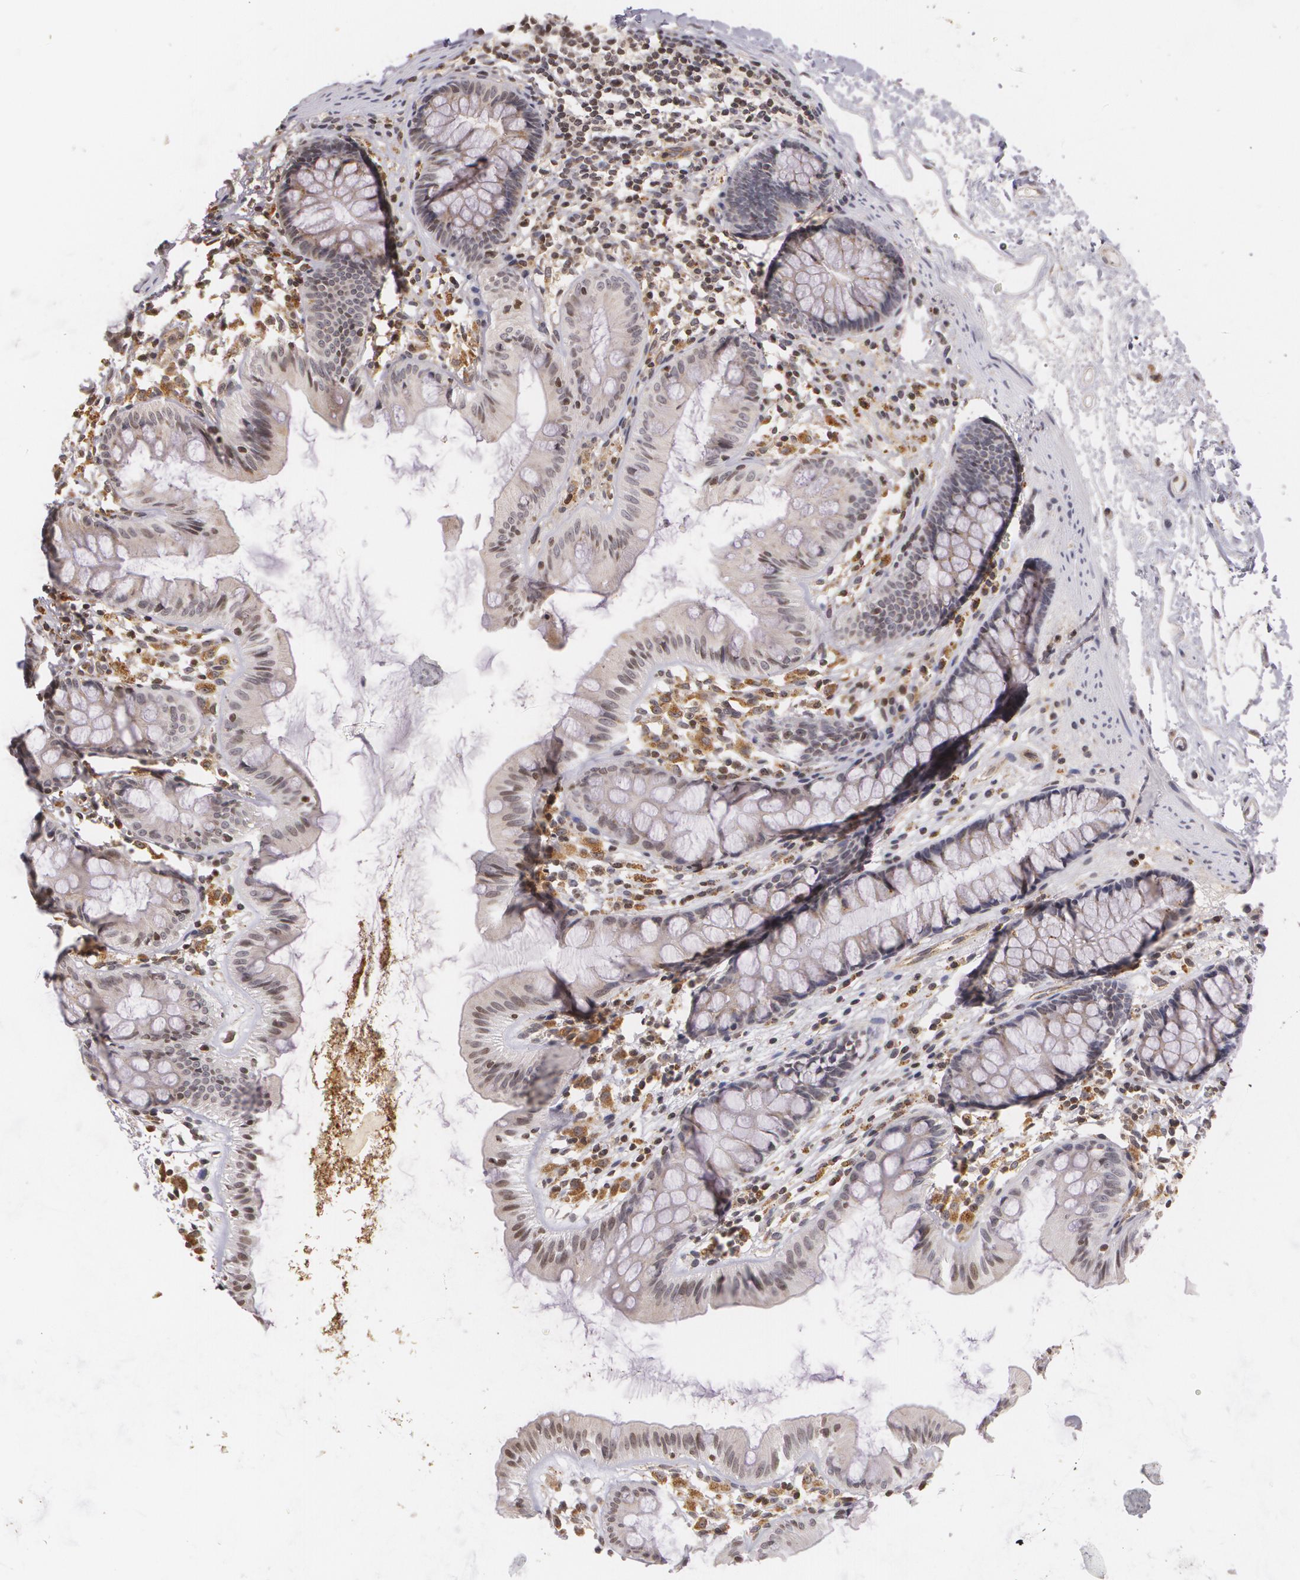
{"staining": {"intensity": "weak", "quantity": "25%-75%", "location": "cytoplasmic/membranous"}, "tissue": "colon", "cell_type": "Endothelial cells", "image_type": "normal", "snomed": [{"axis": "morphology", "description": "Normal tissue, NOS"}, {"axis": "topography", "description": "Colon"}], "caption": "Immunohistochemistry of normal human colon shows low levels of weak cytoplasmic/membranous expression in about 25%-75% of endothelial cells.", "gene": "VAV3", "patient": {"sex": "female", "age": 52}}